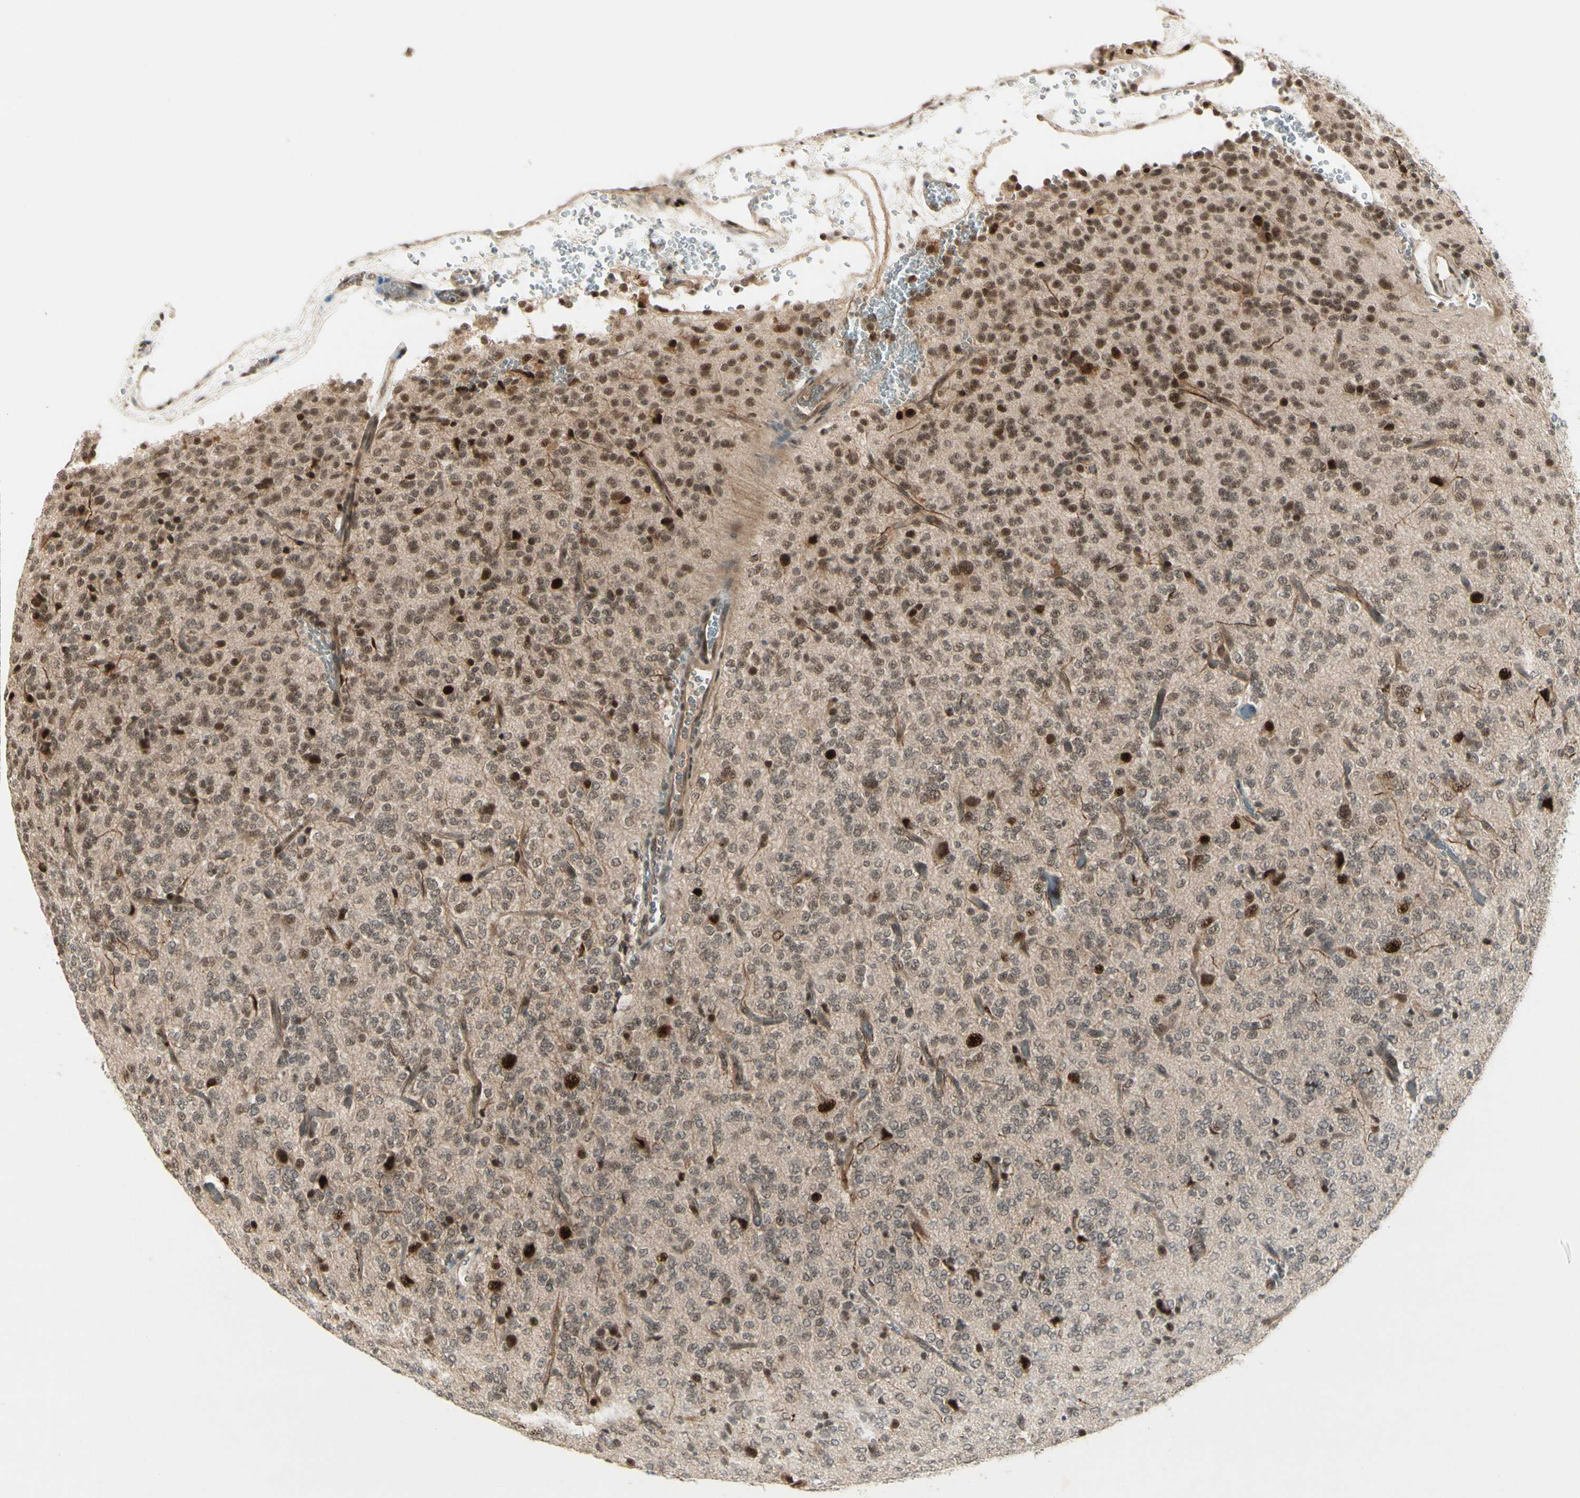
{"staining": {"intensity": "moderate", "quantity": "<25%", "location": "nuclear"}, "tissue": "glioma", "cell_type": "Tumor cells", "image_type": "cancer", "snomed": [{"axis": "morphology", "description": "Glioma, malignant, Low grade"}, {"axis": "topography", "description": "Brain"}], "caption": "Human glioma stained with a protein marker shows moderate staining in tumor cells.", "gene": "CDK11A", "patient": {"sex": "male", "age": 38}}